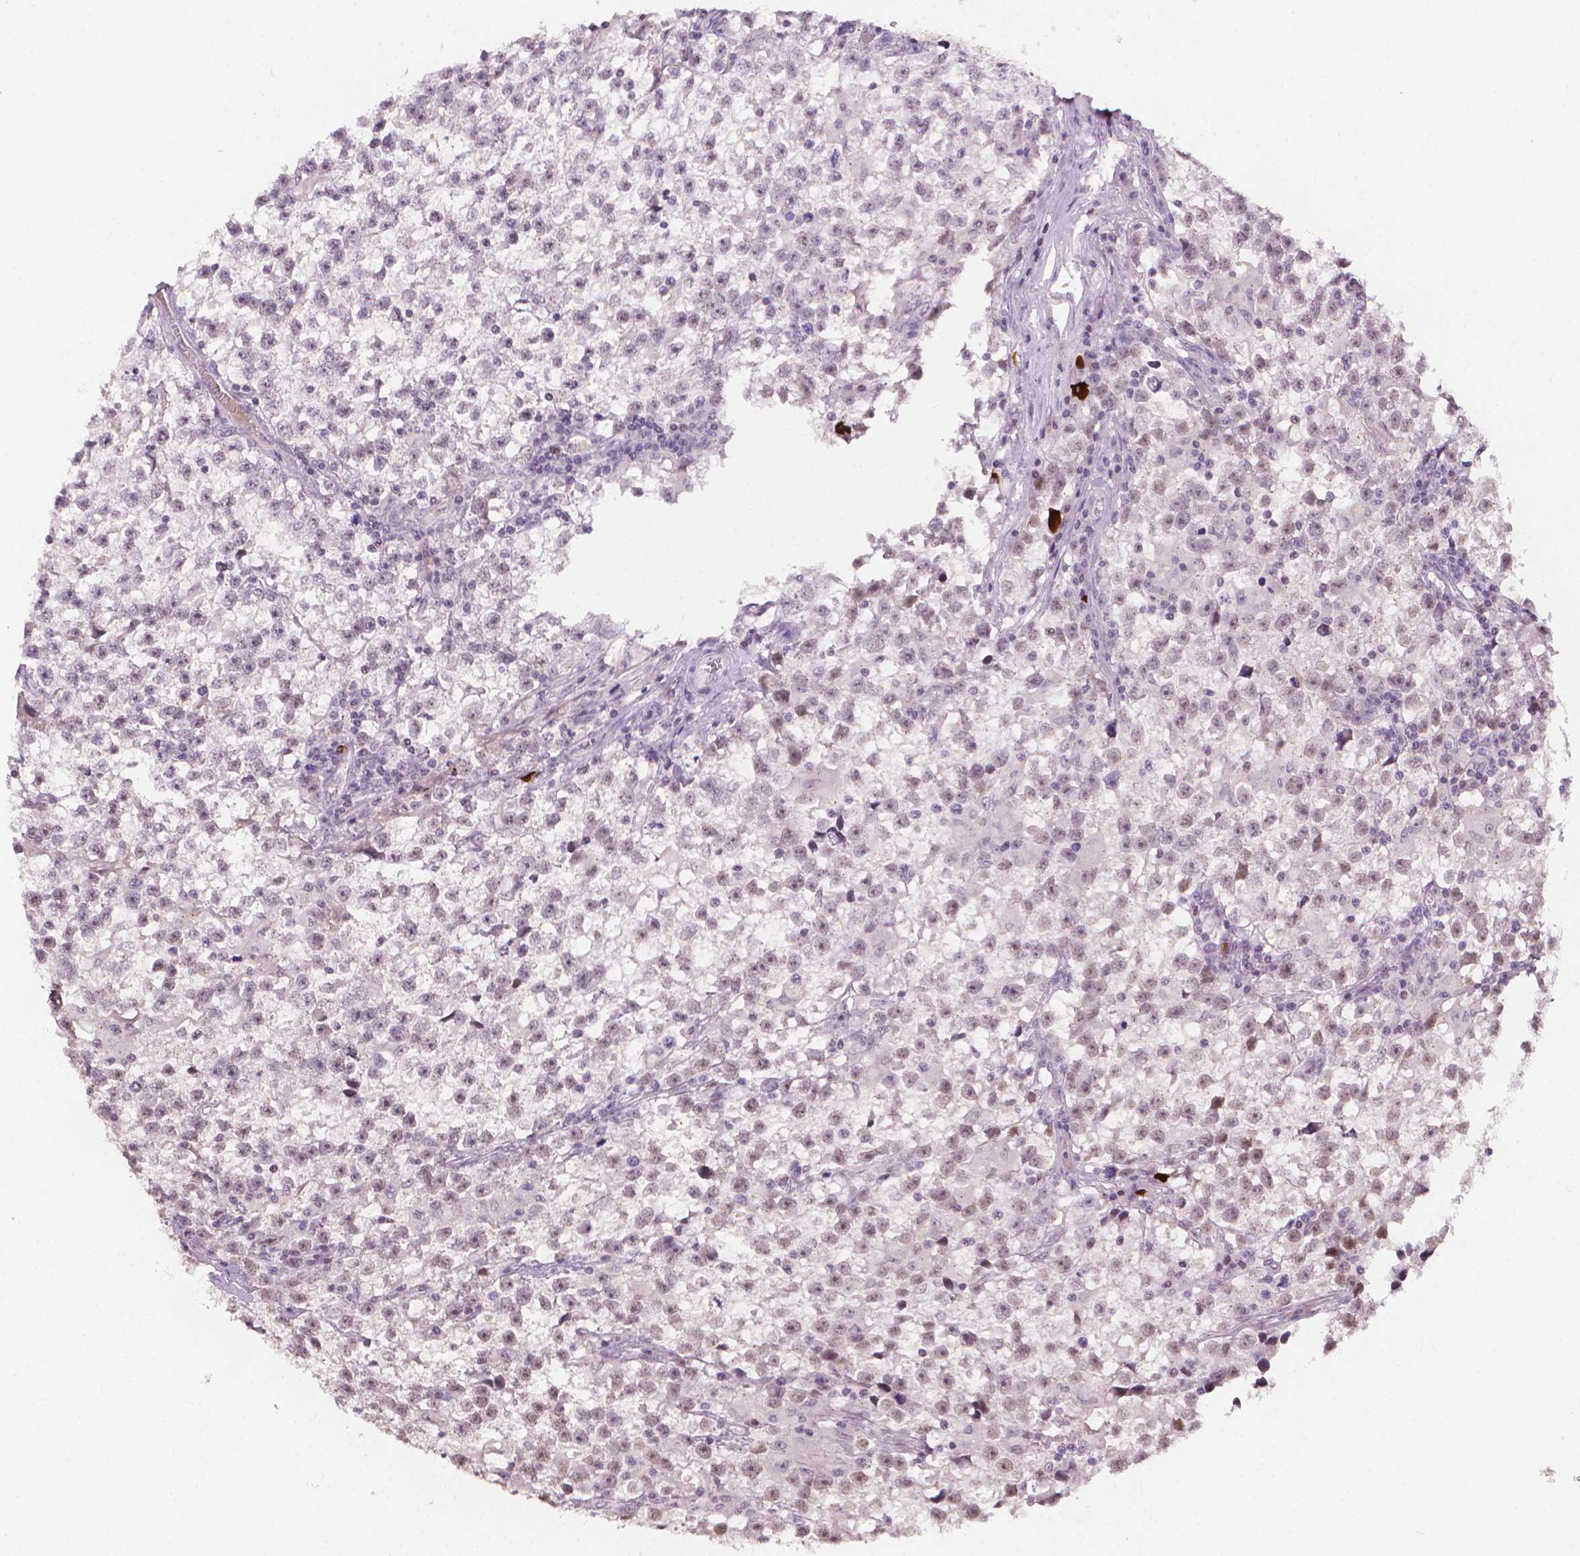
{"staining": {"intensity": "weak", "quantity": "25%-75%", "location": "nuclear"}, "tissue": "testis cancer", "cell_type": "Tumor cells", "image_type": "cancer", "snomed": [{"axis": "morphology", "description": "Seminoma, NOS"}, {"axis": "topography", "description": "Testis"}], "caption": "Immunohistochemistry micrograph of neoplastic tissue: human seminoma (testis) stained using immunohistochemistry exhibits low levels of weak protein expression localized specifically in the nuclear of tumor cells, appearing as a nuclear brown color.", "gene": "NCAN", "patient": {"sex": "male", "age": 31}}